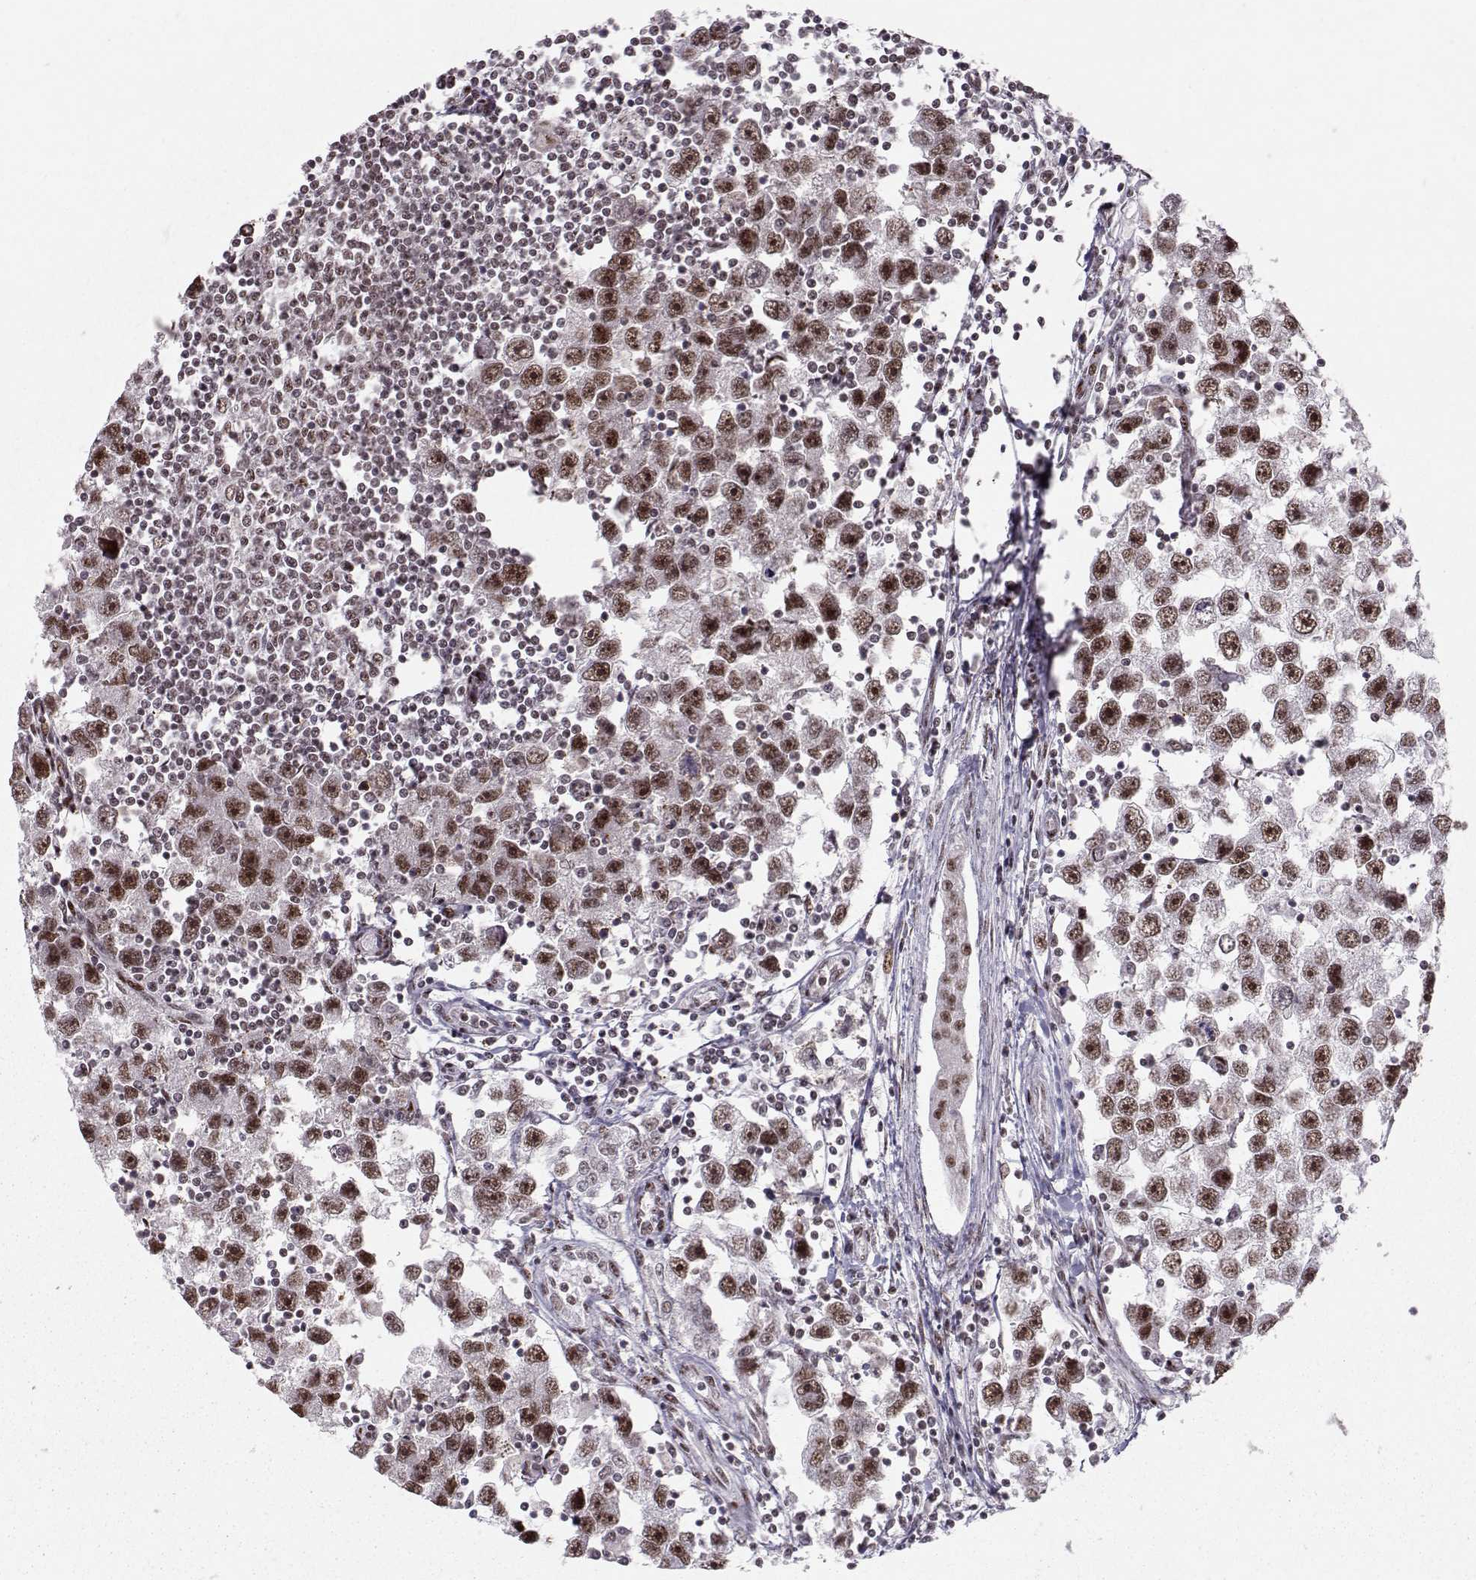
{"staining": {"intensity": "strong", "quantity": "25%-75%", "location": "nuclear"}, "tissue": "testis cancer", "cell_type": "Tumor cells", "image_type": "cancer", "snomed": [{"axis": "morphology", "description": "Seminoma, NOS"}, {"axis": "topography", "description": "Testis"}], "caption": "Tumor cells demonstrate strong nuclear staining in about 25%-75% of cells in testis cancer (seminoma).", "gene": "SNAPC2", "patient": {"sex": "male", "age": 30}}